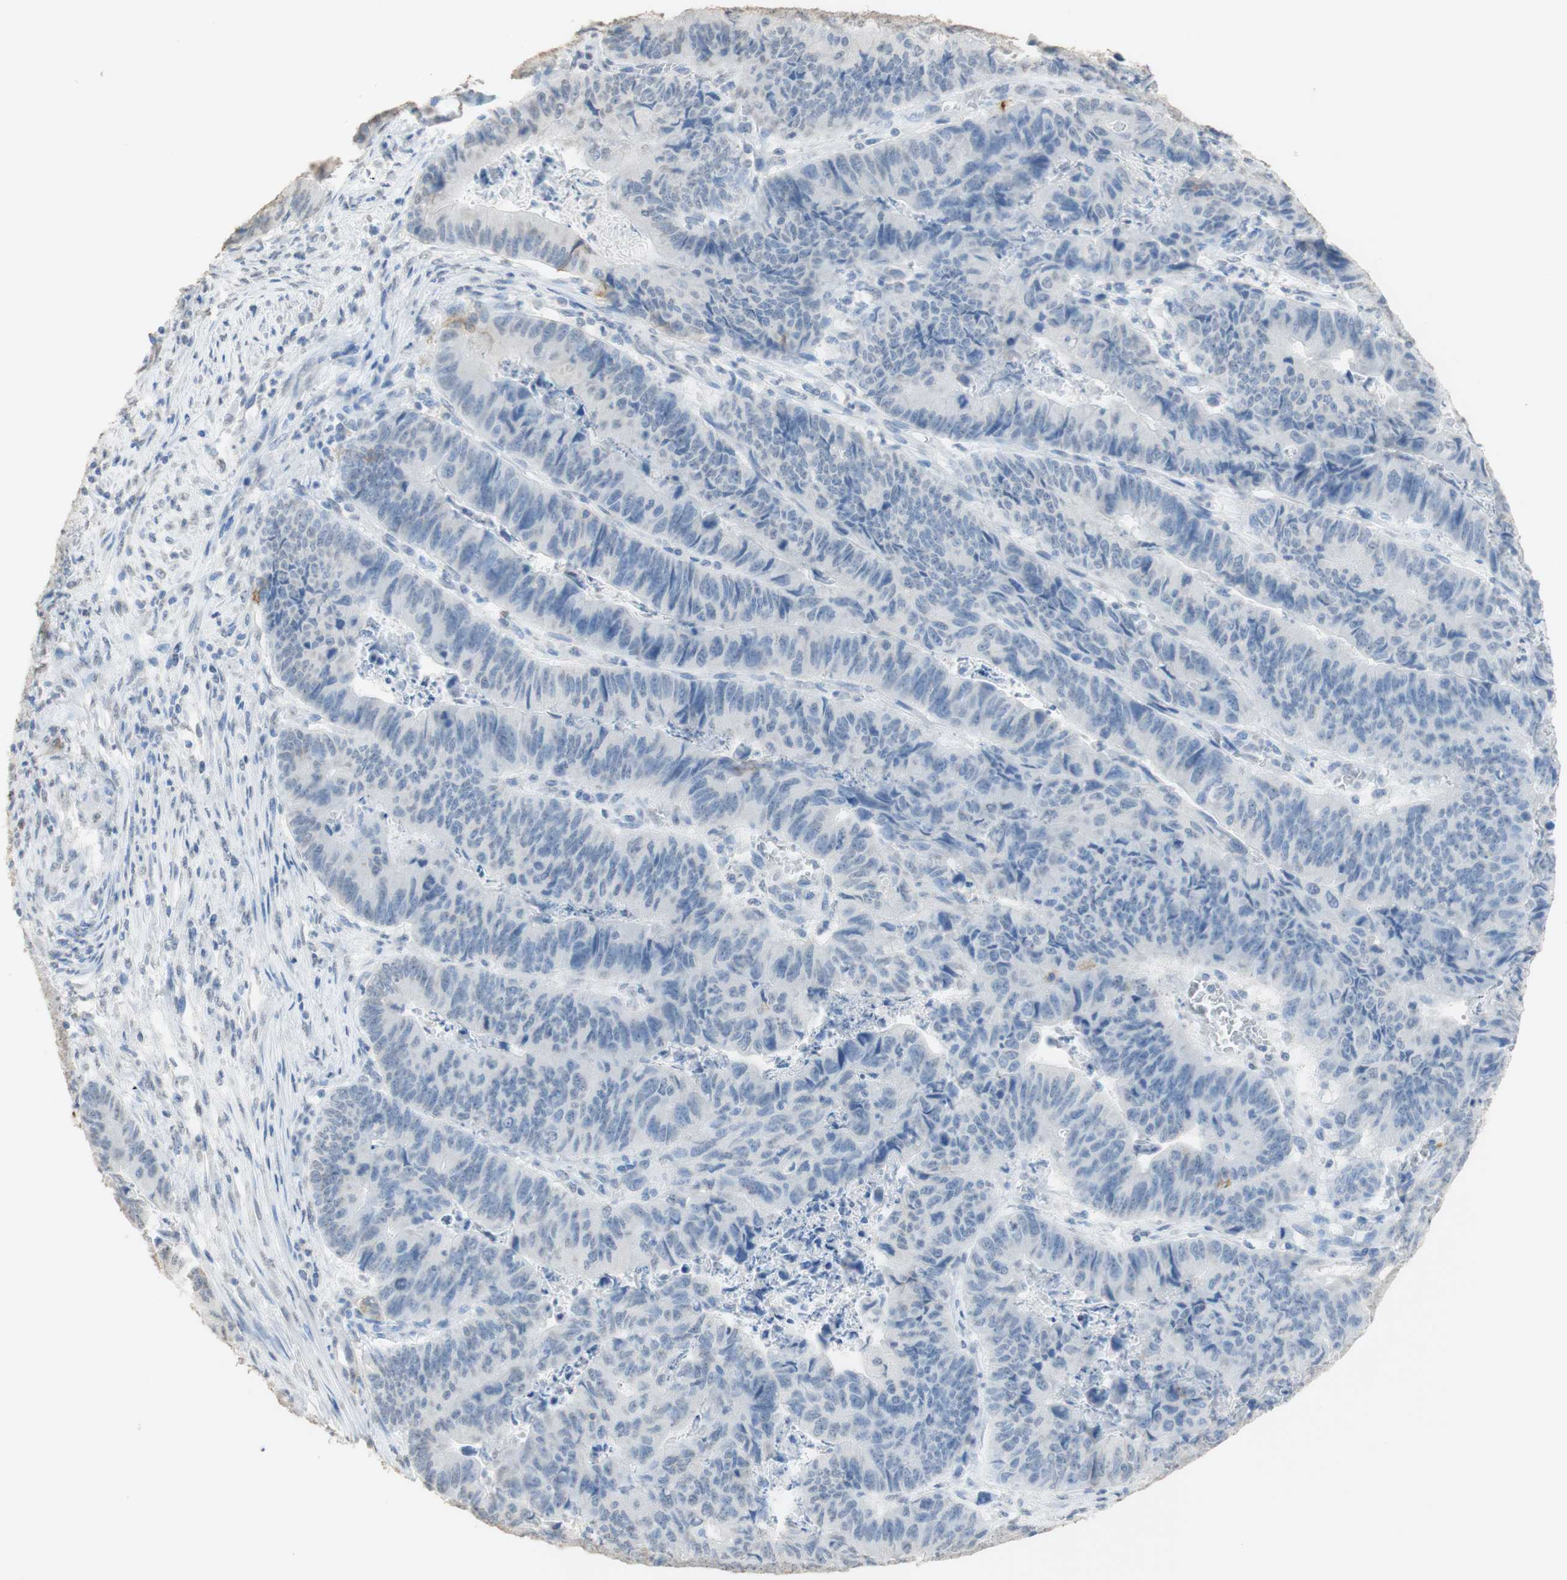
{"staining": {"intensity": "negative", "quantity": "none", "location": "none"}, "tissue": "stomach cancer", "cell_type": "Tumor cells", "image_type": "cancer", "snomed": [{"axis": "morphology", "description": "Adenocarcinoma, NOS"}, {"axis": "topography", "description": "Stomach, lower"}], "caption": "Stomach cancer (adenocarcinoma) stained for a protein using immunohistochemistry reveals no staining tumor cells.", "gene": "L1CAM", "patient": {"sex": "male", "age": 77}}